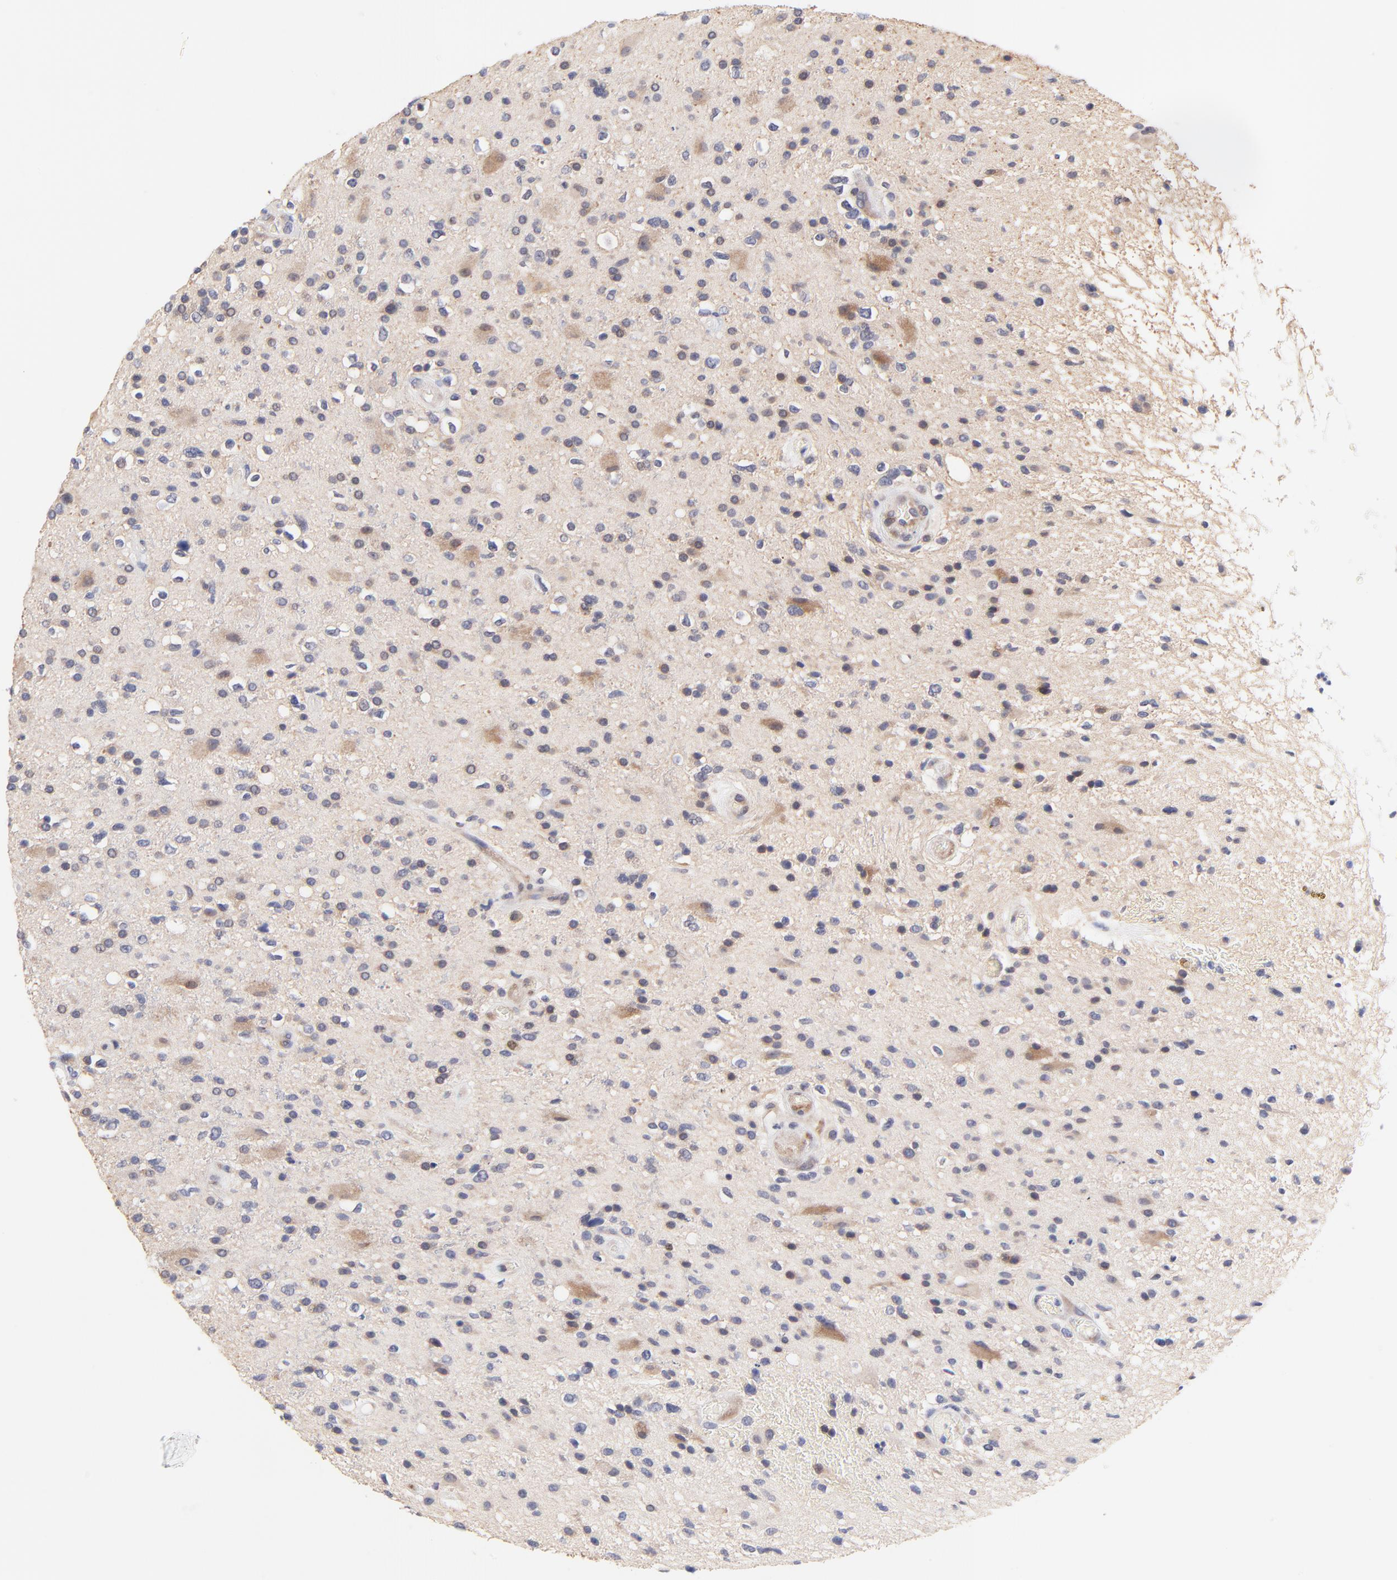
{"staining": {"intensity": "moderate", "quantity": "25%-75%", "location": "cytoplasmic/membranous"}, "tissue": "glioma", "cell_type": "Tumor cells", "image_type": "cancer", "snomed": [{"axis": "morphology", "description": "Glioma, malignant, High grade"}, {"axis": "topography", "description": "Brain"}], "caption": "Human glioma stained with a protein marker displays moderate staining in tumor cells.", "gene": "AFF2", "patient": {"sex": "male", "age": 33}}